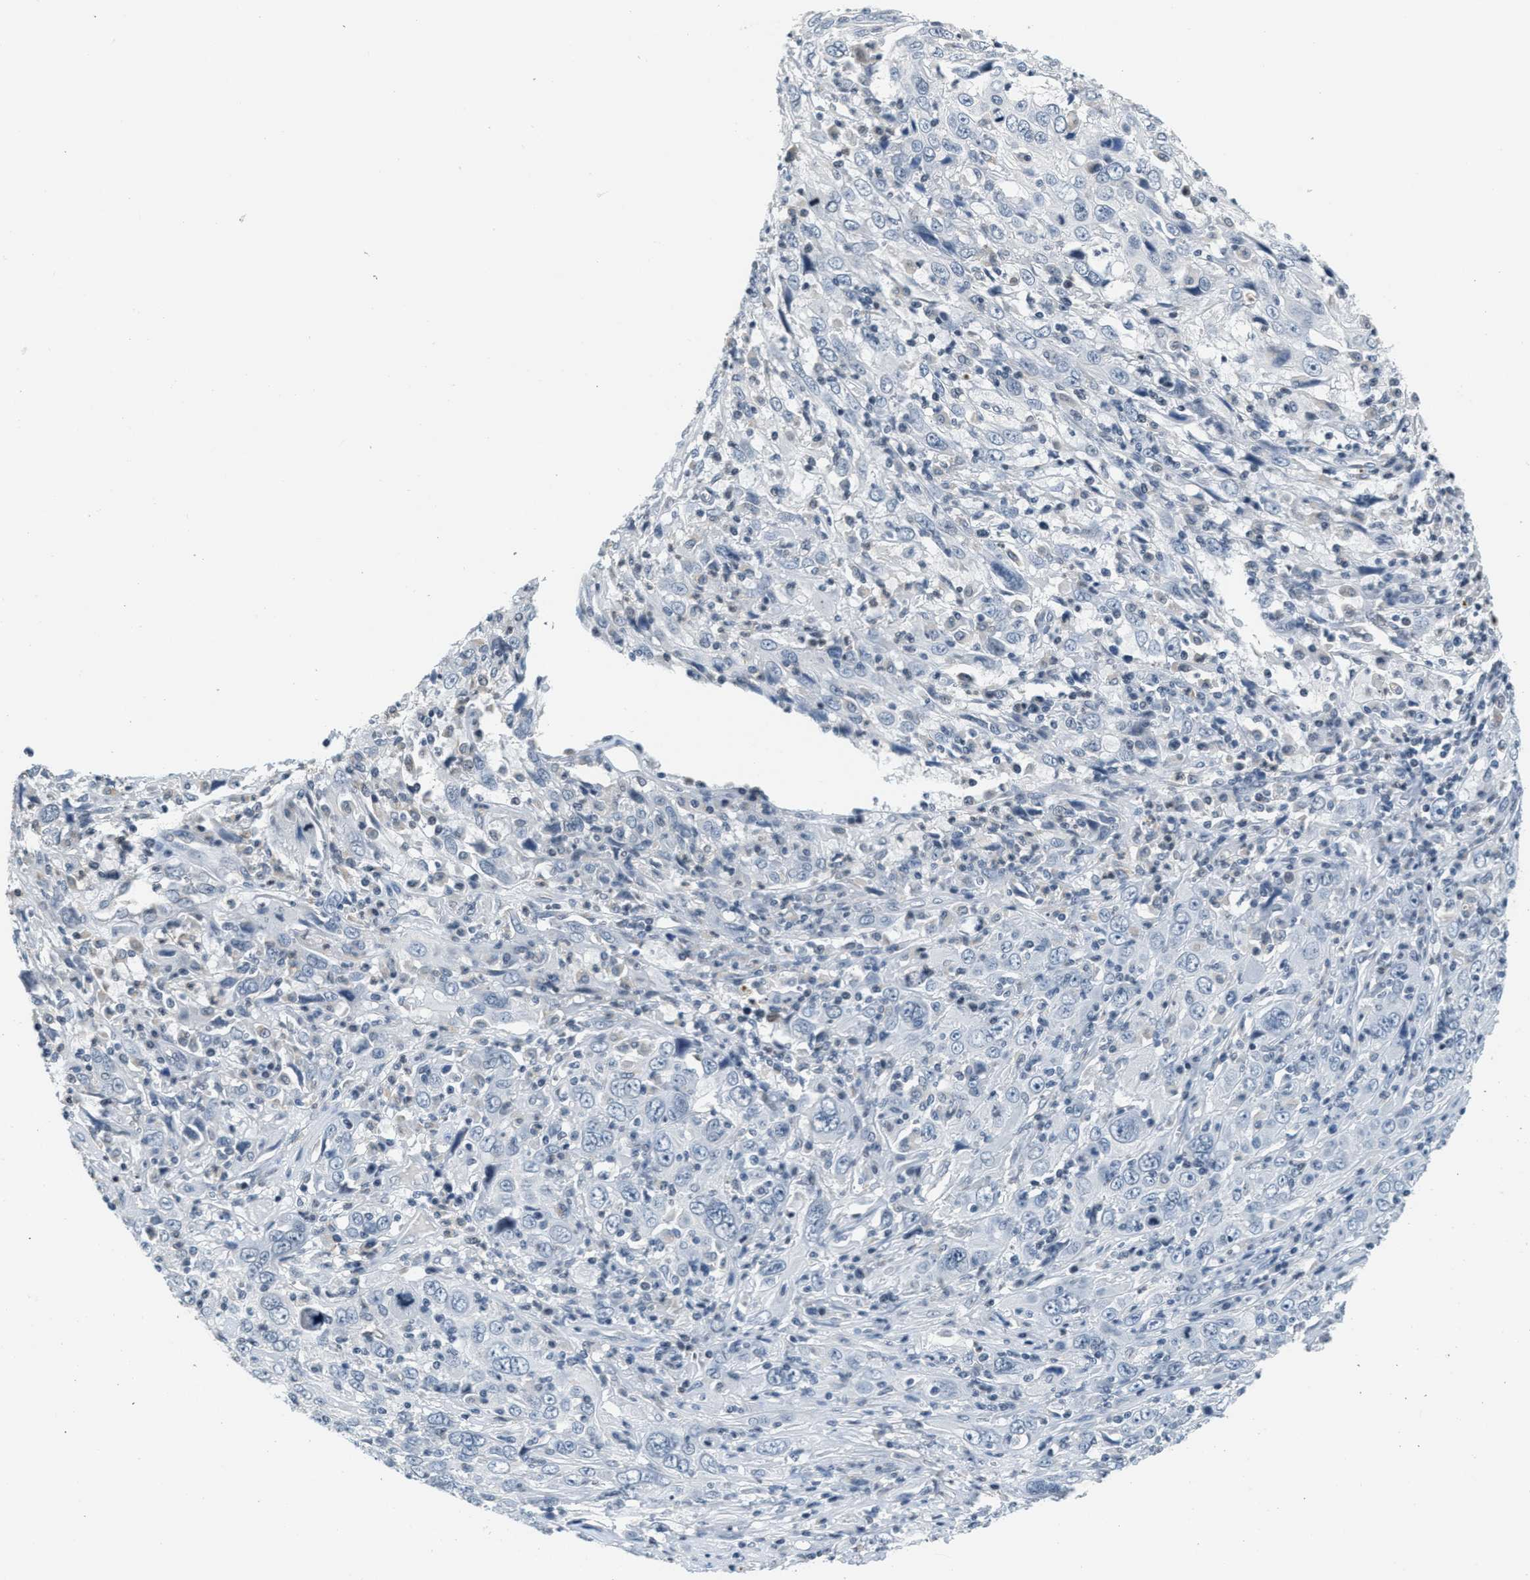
{"staining": {"intensity": "negative", "quantity": "none", "location": "none"}, "tissue": "cervical cancer", "cell_type": "Tumor cells", "image_type": "cancer", "snomed": [{"axis": "morphology", "description": "Squamous cell carcinoma, NOS"}, {"axis": "topography", "description": "Cervix"}], "caption": "Immunohistochemistry micrograph of neoplastic tissue: human cervical cancer stained with DAB shows no significant protein staining in tumor cells.", "gene": "CA4", "patient": {"sex": "female", "age": 46}}